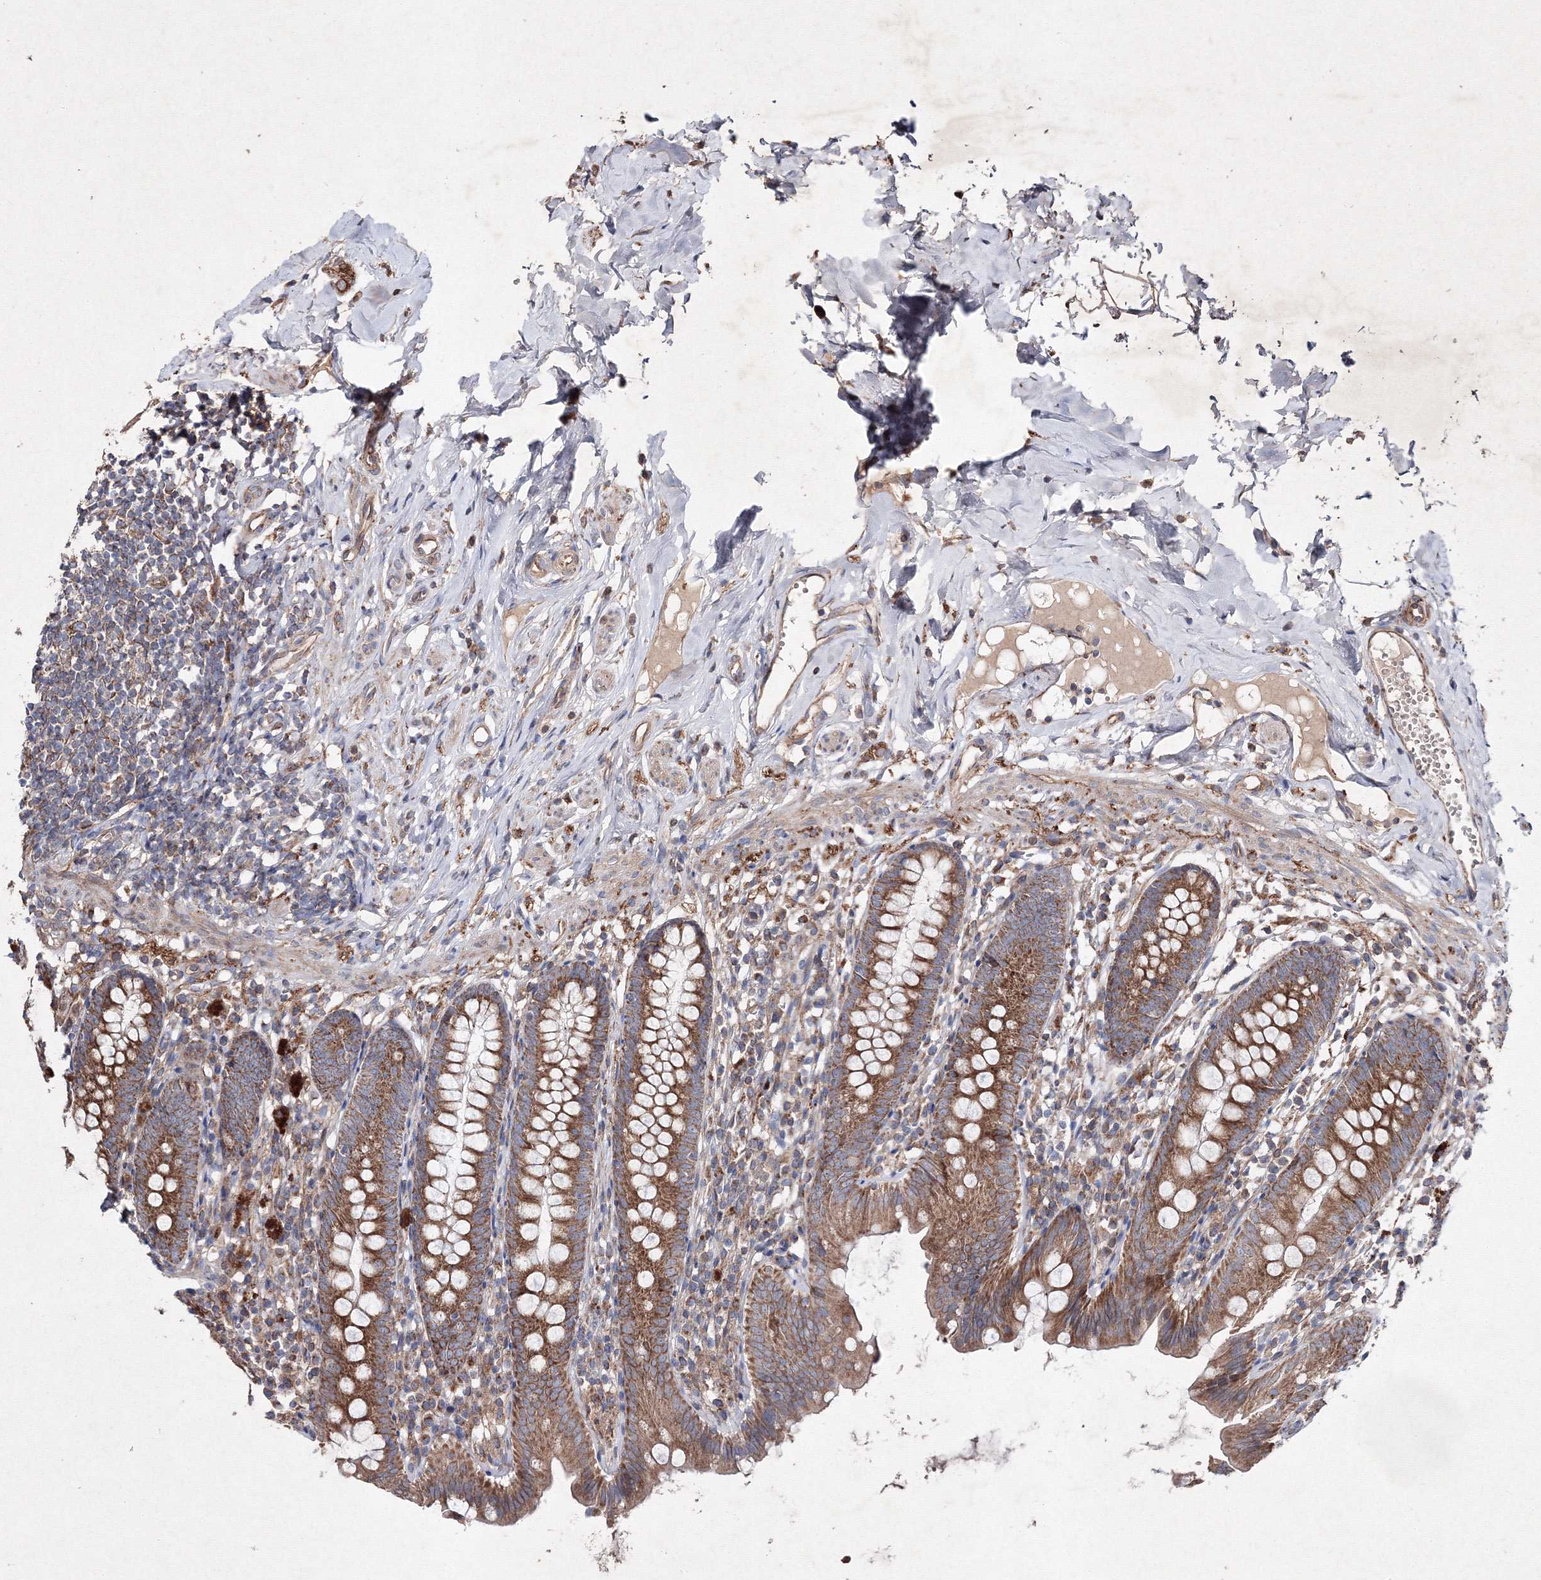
{"staining": {"intensity": "moderate", "quantity": ">75%", "location": "cytoplasmic/membranous"}, "tissue": "appendix", "cell_type": "Glandular cells", "image_type": "normal", "snomed": [{"axis": "morphology", "description": "Normal tissue, NOS"}, {"axis": "topography", "description": "Appendix"}], "caption": "The photomicrograph displays a brown stain indicating the presence of a protein in the cytoplasmic/membranous of glandular cells in appendix. (brown staining indicates protein expression, while blue staining denotes nuclei).", "gene": "GFM1", "patient": {"sex": "male", "age": 52}}